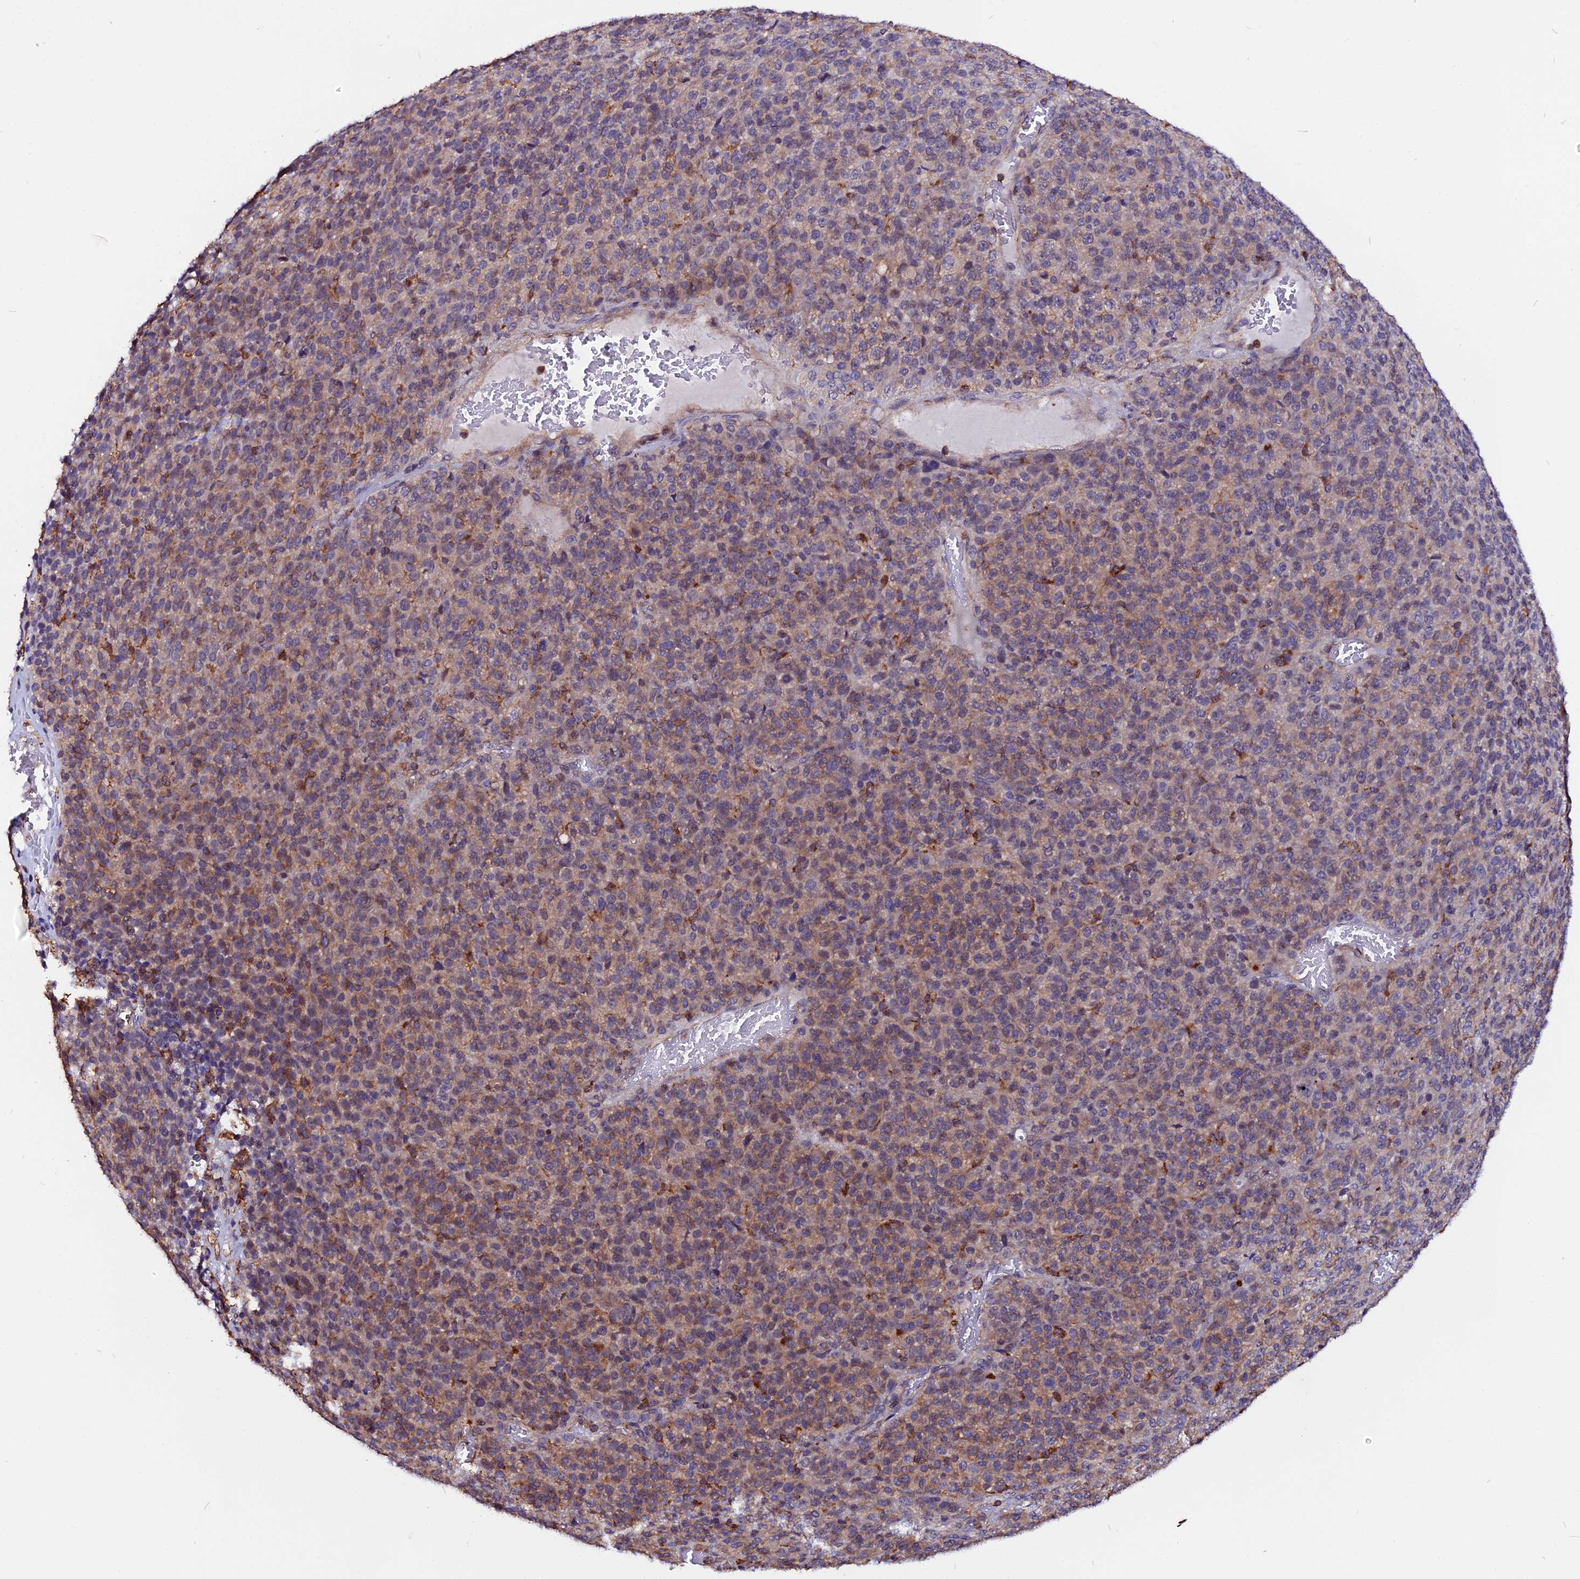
{"staining": {"intensity": "moderate", "quantity": "25%-75%", "location": "cytoplasmic/membranous"}, "tissue": "melanoma", "cell_type": "Tumor cells", "image_type": "cancer", "snomed": [{"axis": "morphology", "description": "Malignant melanoma, Metastatic site"}, {"axis": "topography", "description": "Brain"}], "caption": "IHC micrograph of human malignant melanoma (metastatic site) stained for a protein (brown), which demonstrates medium levels of moderate cytoplasmic/membranous expression in about 25%-75% of tumor cells.", "gene": "USP17L15", "patient": {"sex": "female", "age": 56}}